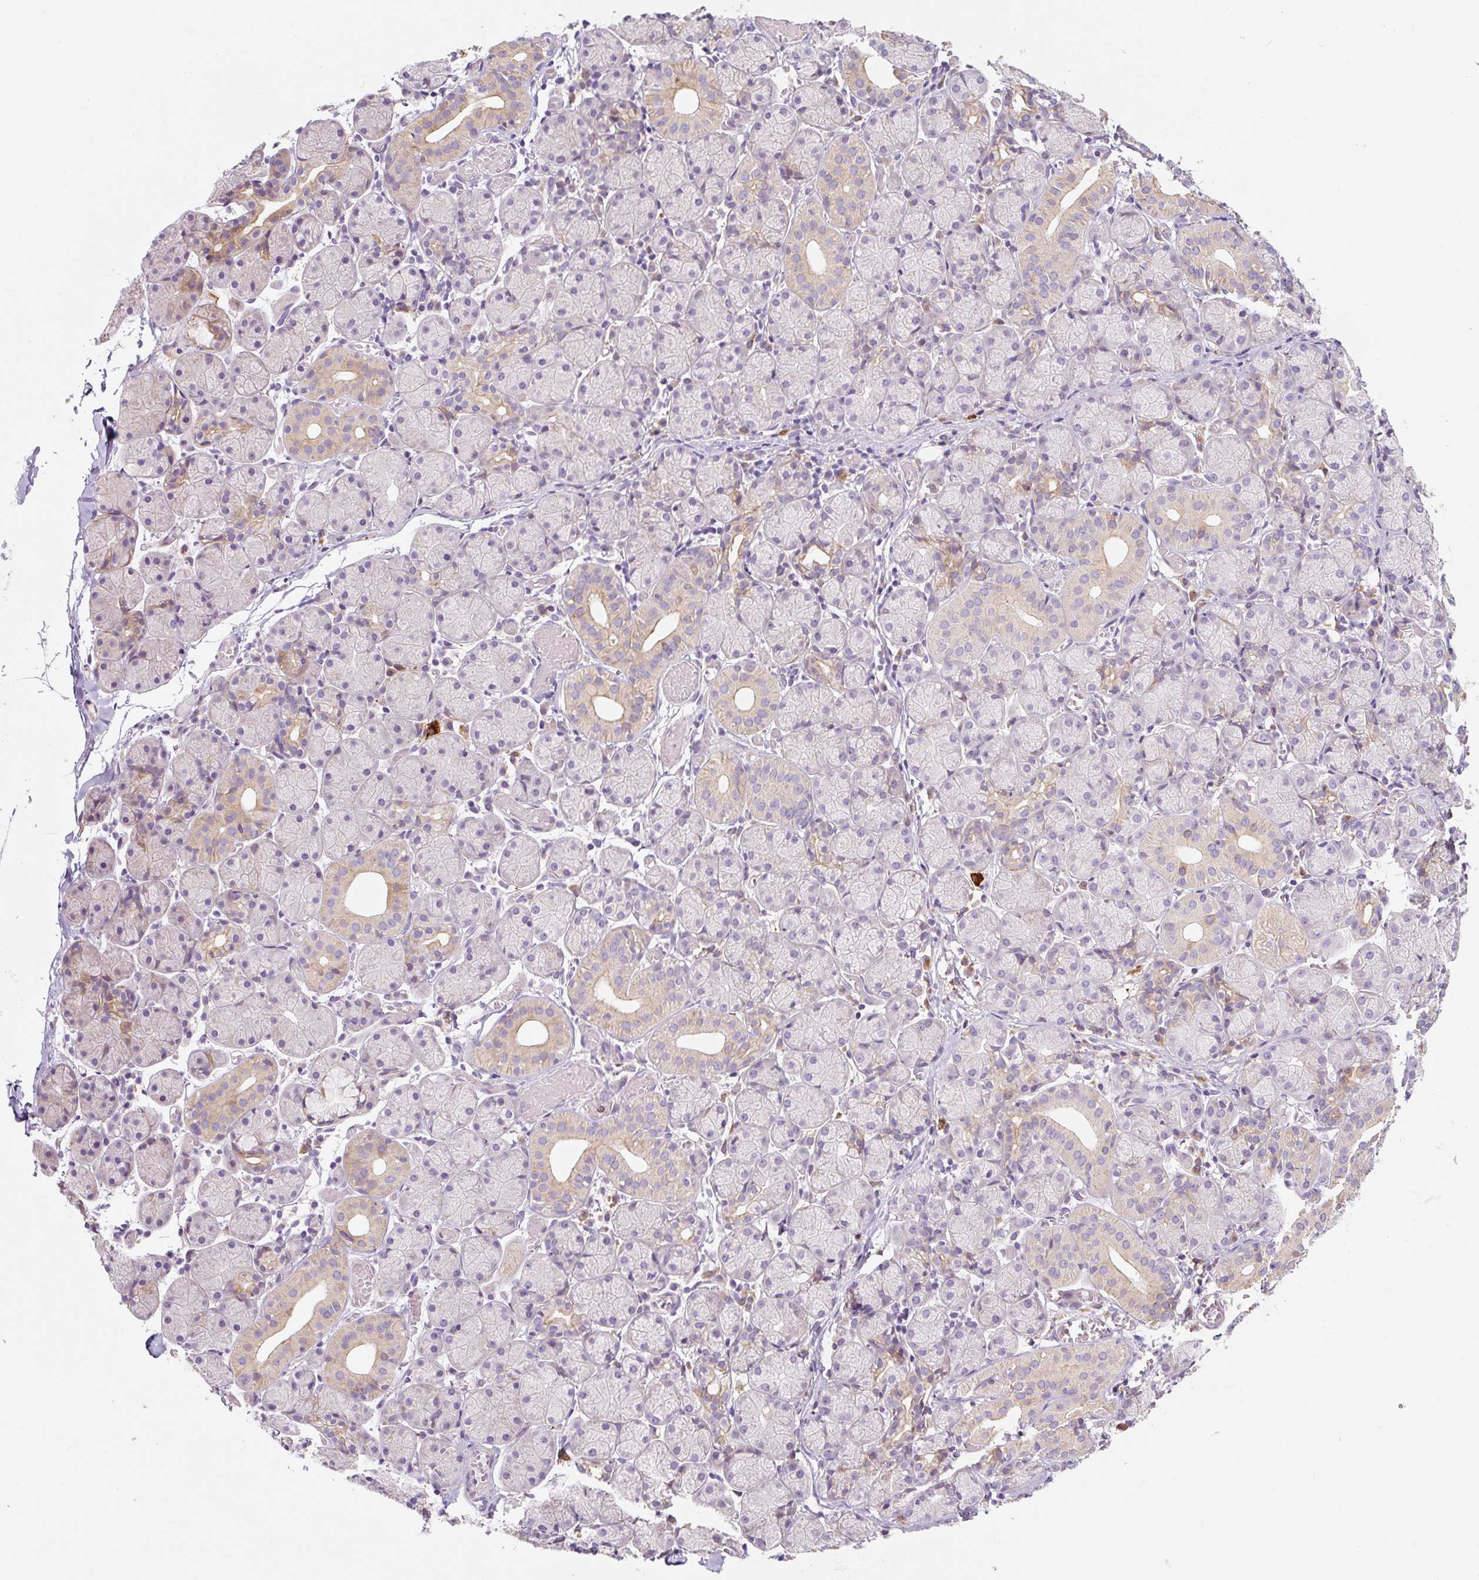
{"staining": {"intensity": "weak", "quantity": "<25%", "location": "cytoplasmic/membranous"}, "tissue": "salivary gland", "cell_type": "Glandular cells", "image_type": "normal", "snomed": [{"axis": "morphology", "description": "Normal tissue, NOS"}, {"axis": "topography", "description": "Salivary gland"}], "caption": "A high-resolution photomicrograph shows immunohistochemistry (IHC) staining of normal salivary gland, which demonstrates no significant expression in glandular cells. The staining was performed using DAB to visualize the protein expression in brown, while the nuclei were stained in blue with hematoxylin (Magnification: 20x).", "gene": "FUT10", "patient": {"sex": "female", "age": 24}}